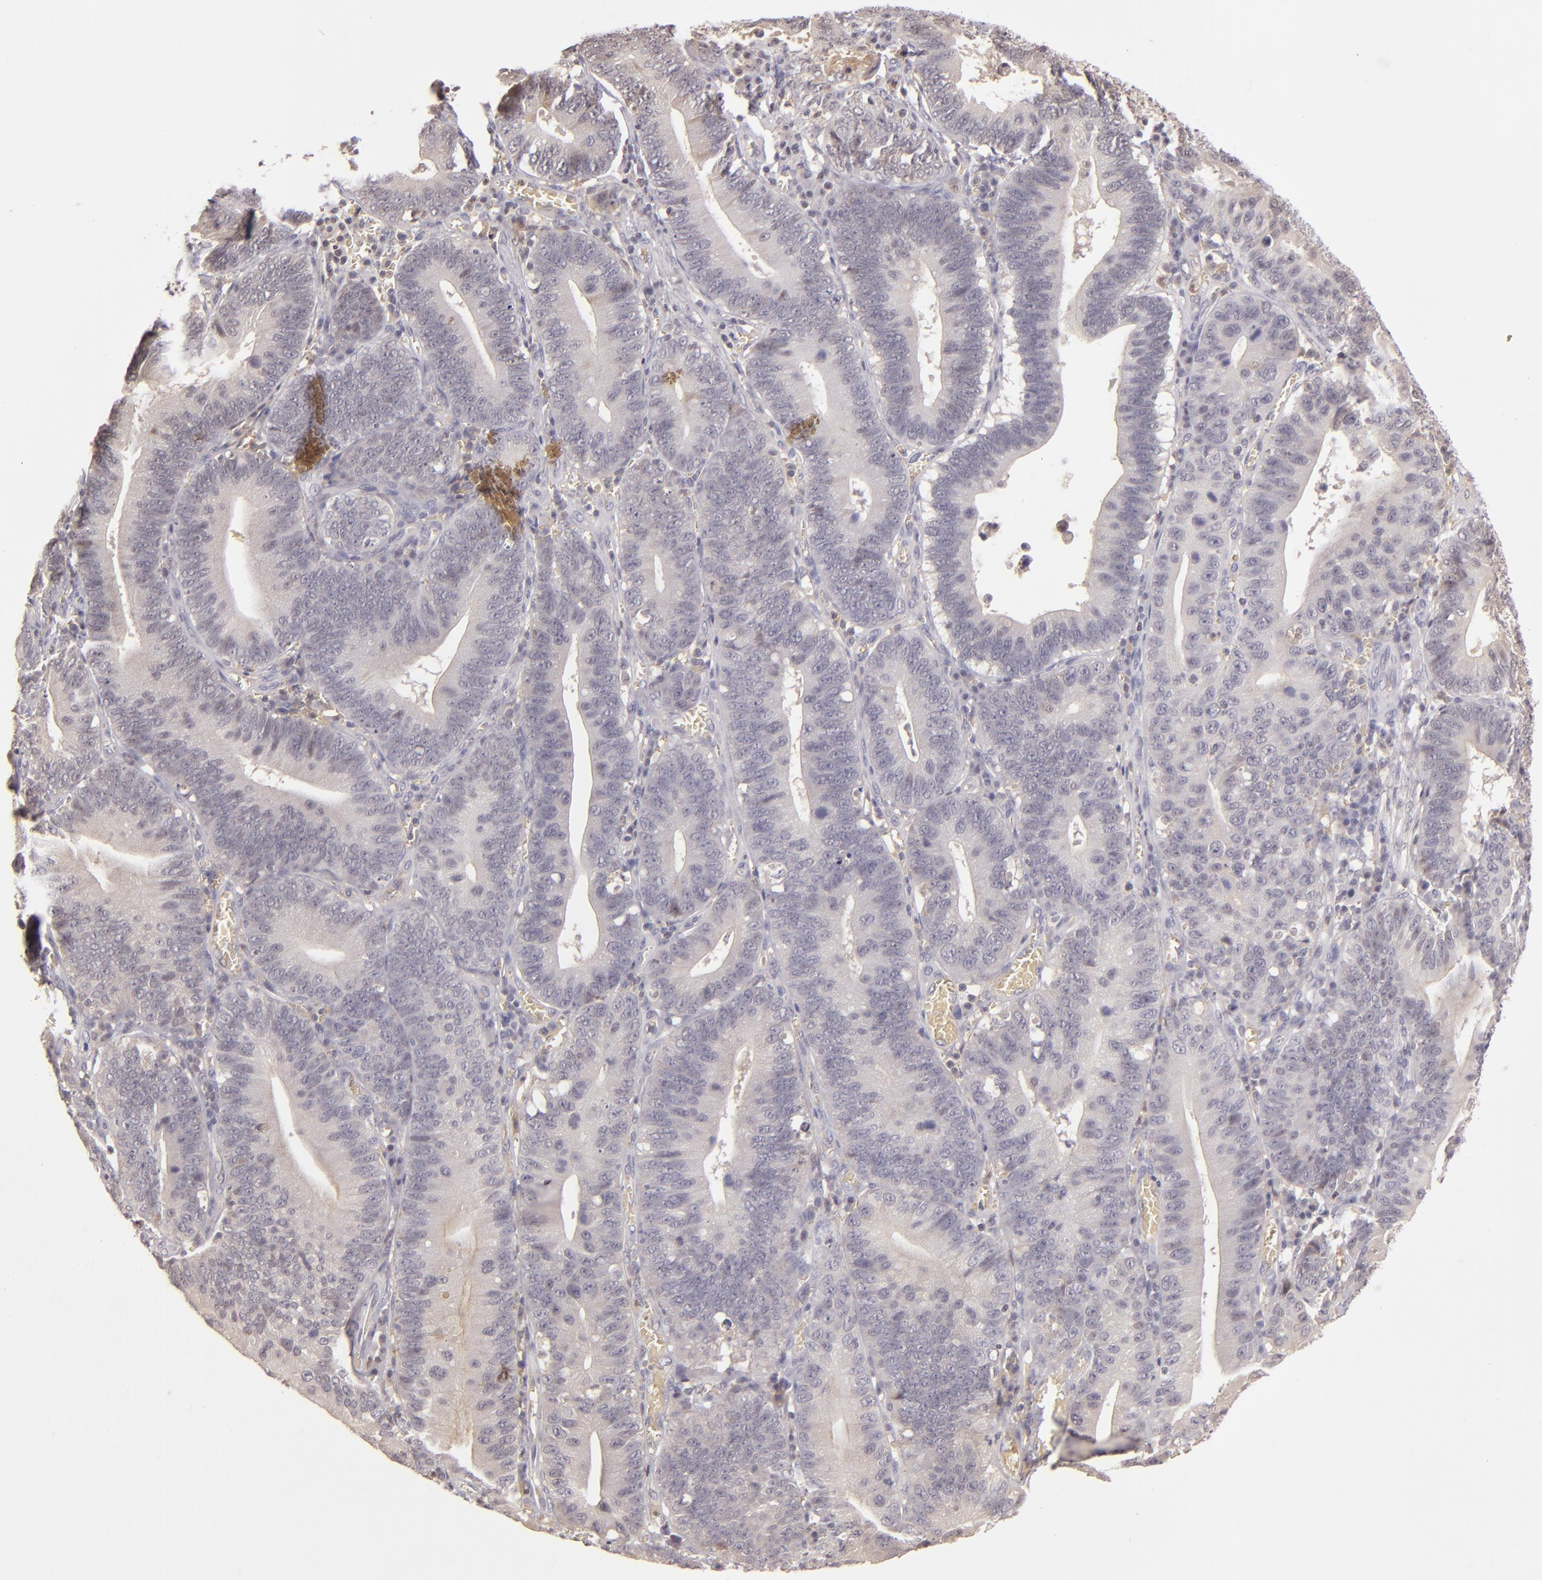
{"staining": {"intensity": "weak", "quantity": ">75%", "location": "cytoplasmic/membranous"}, "tissue": "stomach cancer", "cell_type": "Tumor cells", "image_type": "cancer", "snomed": [{"axis": "morphology", "description": "Adenocarcinoma, NOS"}, {"axis": "topography", "description": "Stomach"}, {"axis": "topography", "description": "Gastric cardia"}], "caption": "Adenocarcinoma (stomach) was stained to show a protein in brown. There is low levels of weak cytoplasmic/membranous positivity in about >75% of tumor cells.", "gene": "LRG1", "patient": {"sex": "male", "age": 59}}